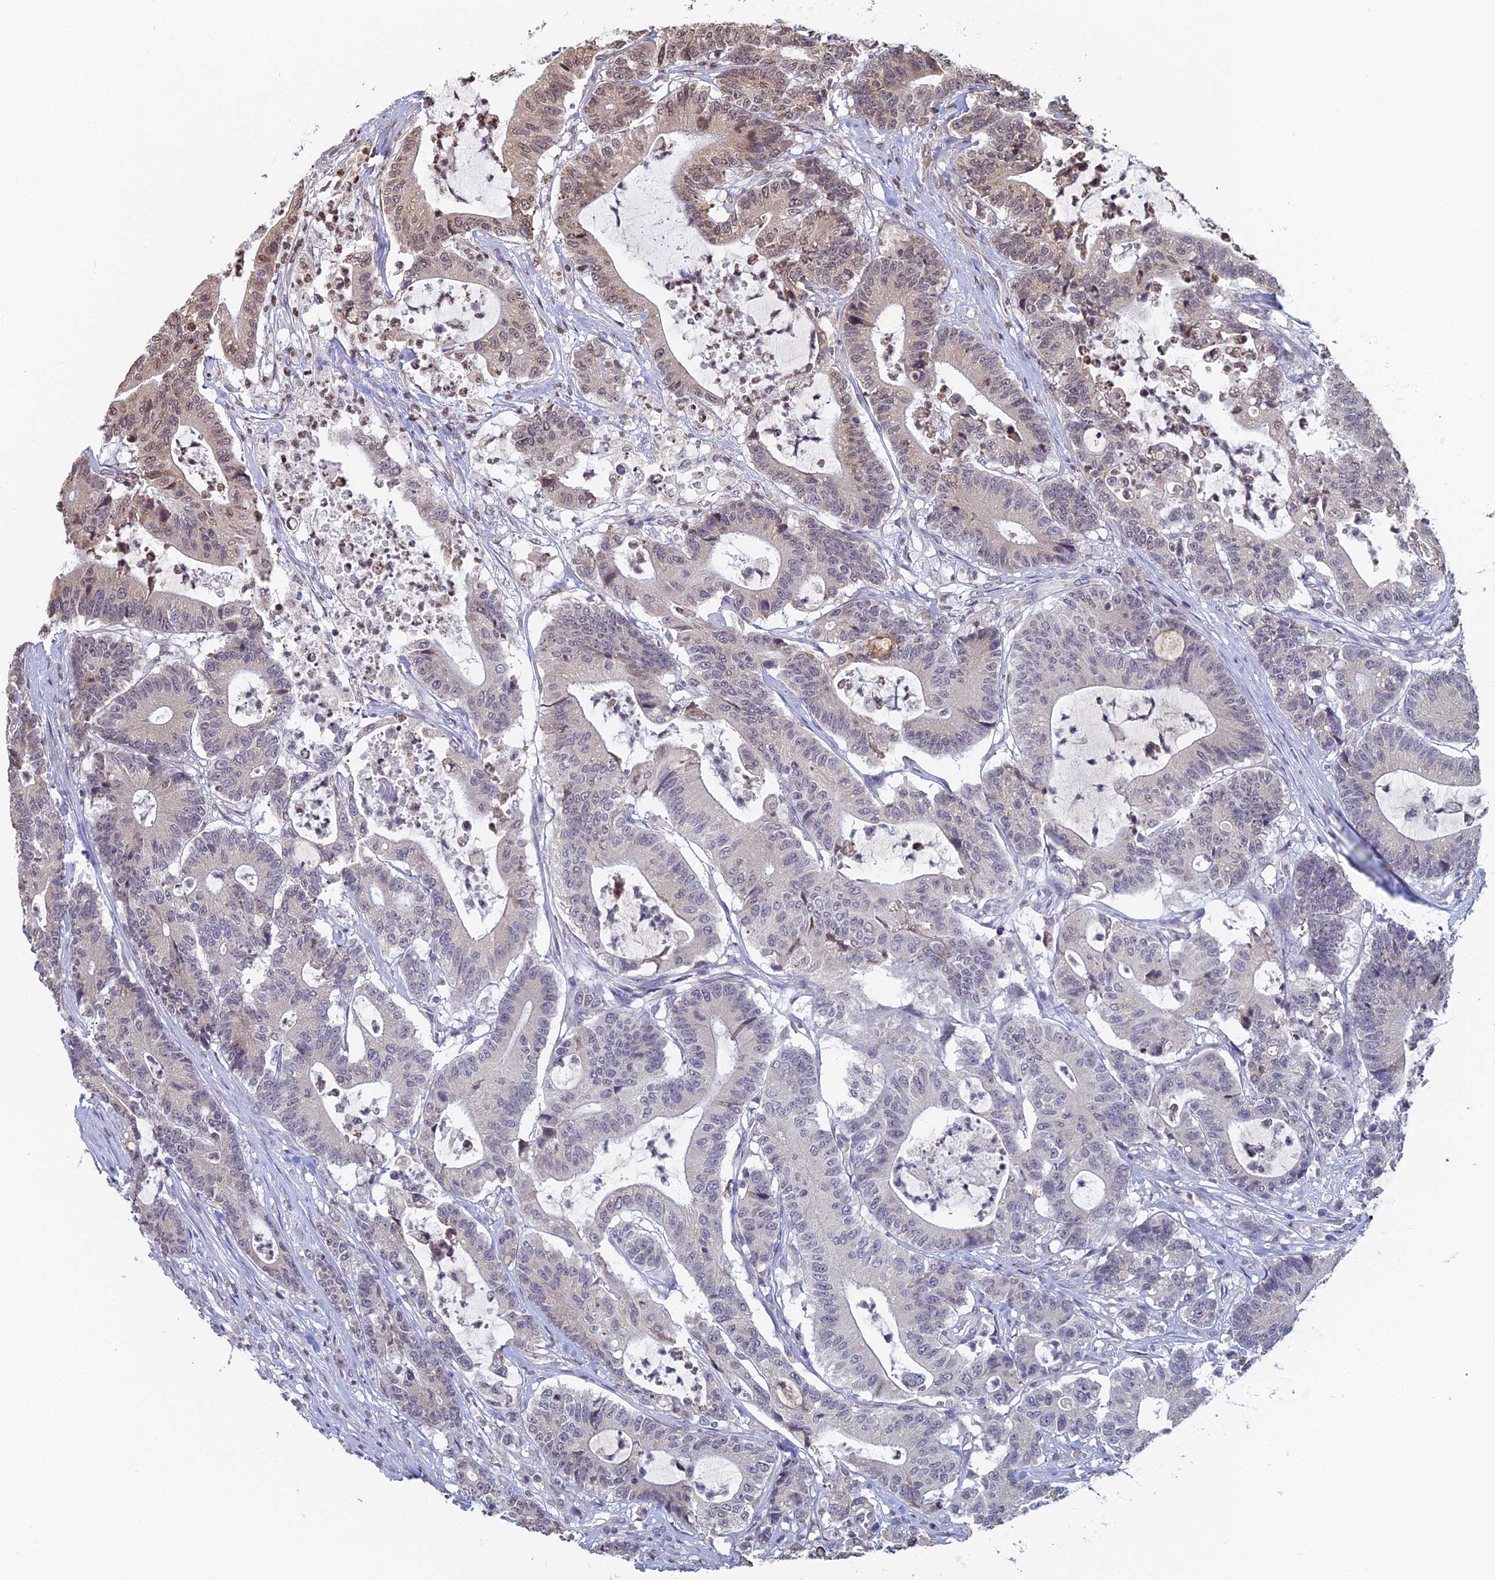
{"staining": {"intensity": "weak", "quantity": "<25%", "location": "nuclear"}, "tissue": "colorectal cancer", "cell_type": "Tumor cells", "image_type": "cancer", "snomed": [{"axis": "morphology", "description": "Adenocarcinoma, NOS"}, {"axis": "topography", "description": "Colon"}], "caption": "DAB immunohistochemical staining of human colorectal cancer reveals no significant positivity in tumor cells.", "gene": "PRR22", "patient": {"sex": "female", "age": 84}}